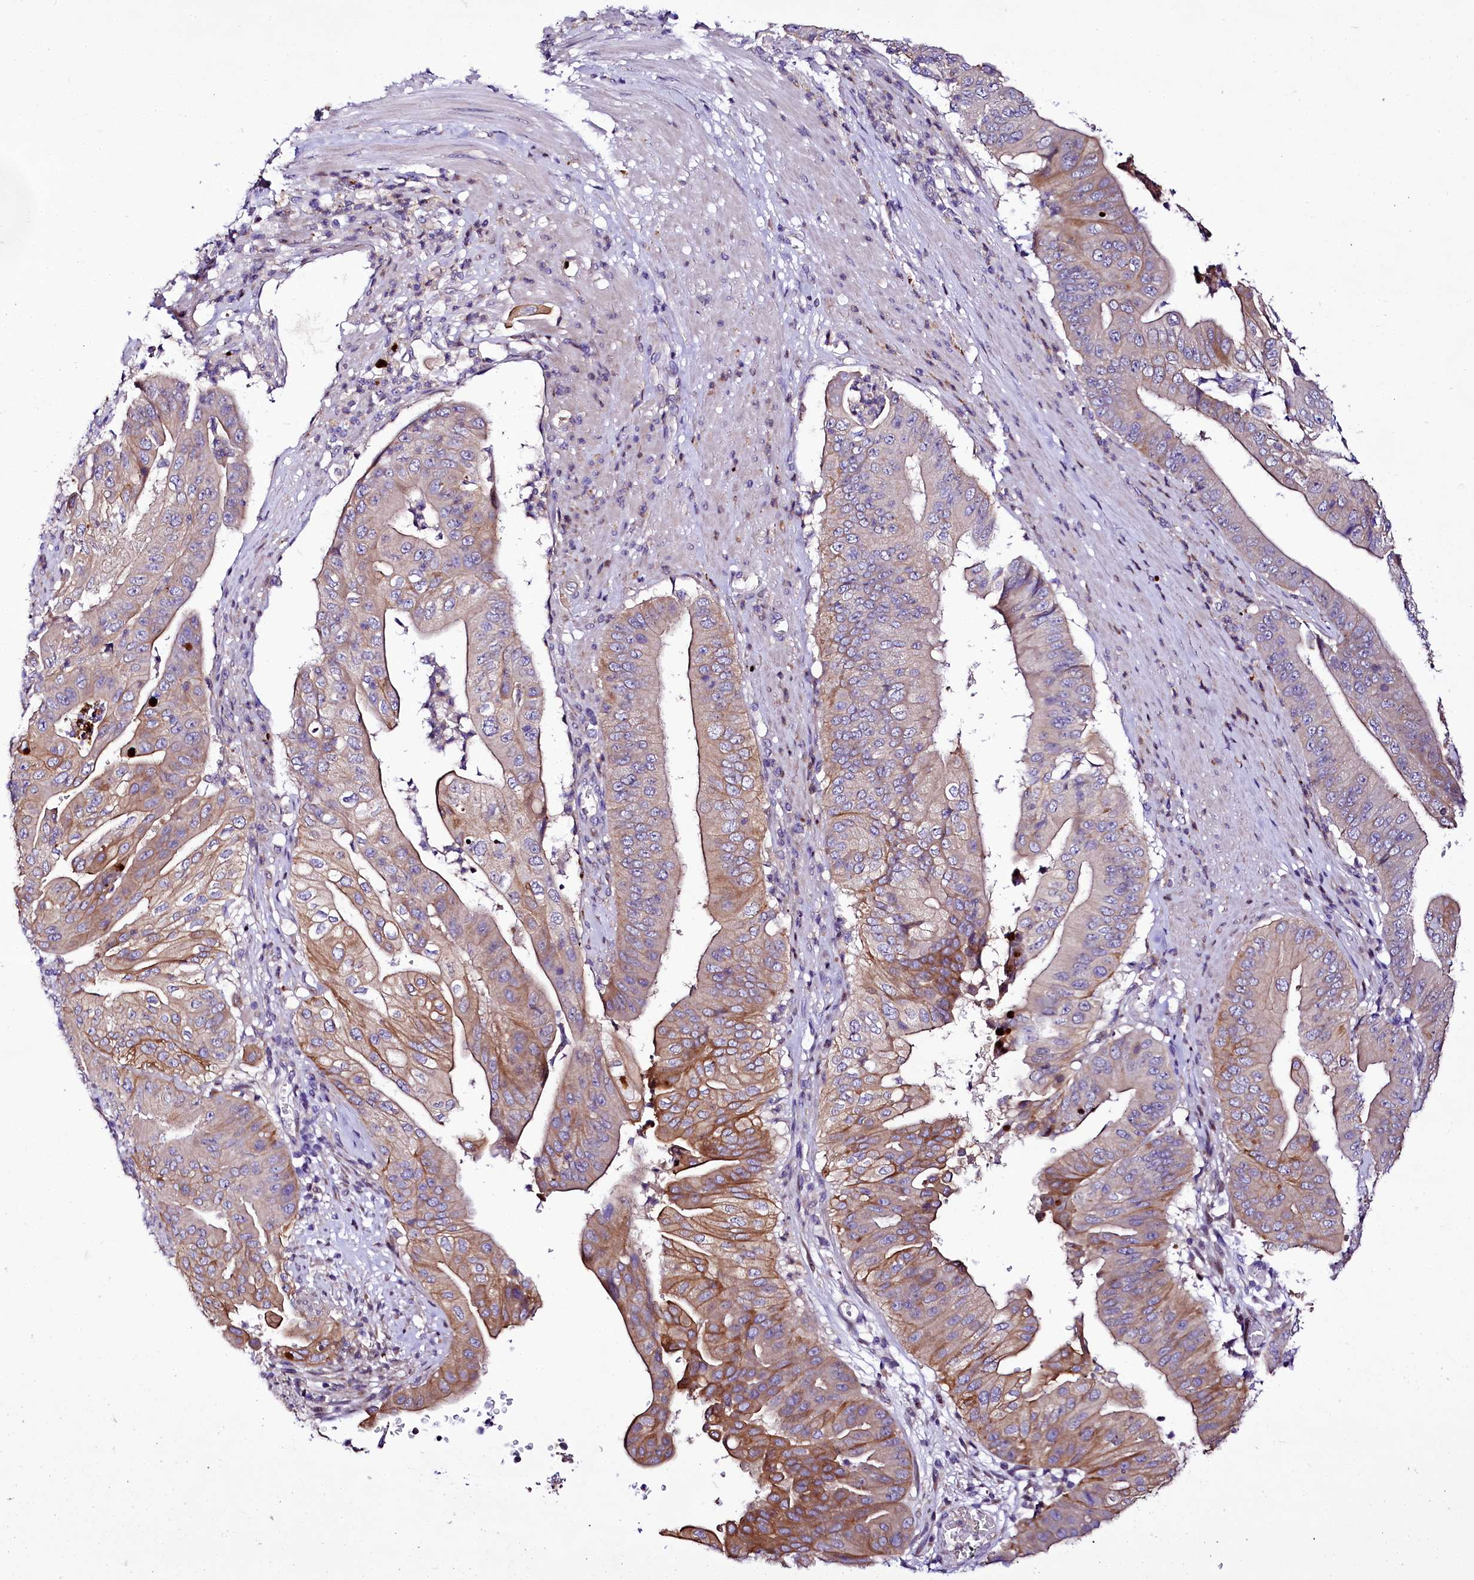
{"staining": {"intensity": "moderate", "quantity": "25%-75%", "location": "cytoplasmic/membranous"}, "tissue": "pancreatic cancer", "cell_type": "Tumor cells", "image_type": "cancer", "snomed": [{"axis": "morphology", "description": "Adenocarcinoma, NOS"}, {"axis": "topography", "description": "Pancreas"}], "caption": "Immunohistochemistry photomicrograph of neoplastic tissue: human pancreatic cancer stained using immunohistochemistry (IHC) exhibits medium levels of moderate protein expression localized specifically in the cytoplasmic/membranous of tumor cells, appearing as a cytoplasmic/membranous brown color.", "gene": "ZC3H12C", "patient": {"sex": "female", "age": 77}}